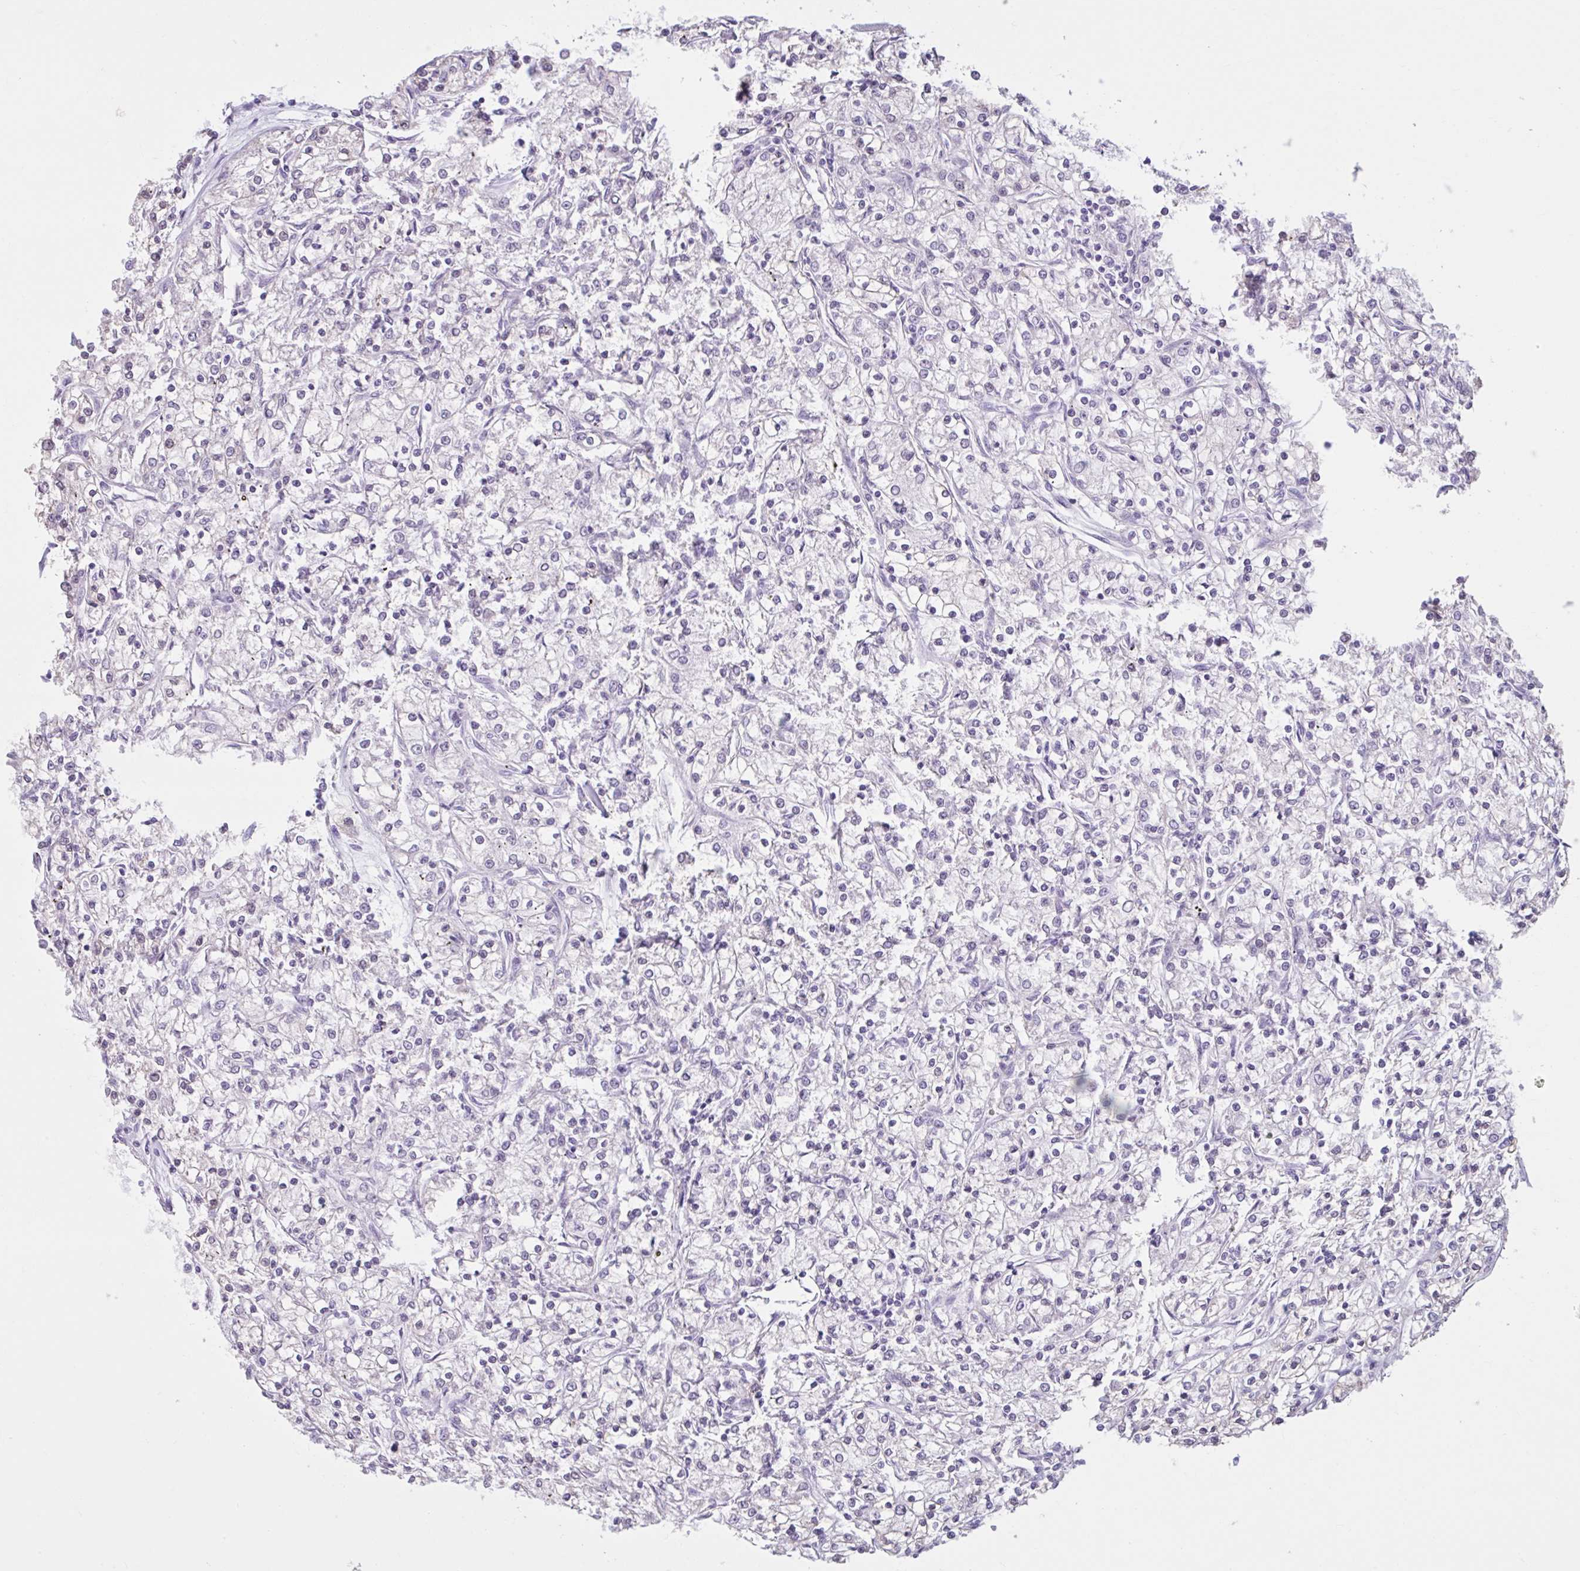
{"staining": {"intensity": "negative", "quantity": "none", "location": "none"}, "tissue": "renal cancer", "cell_type": "Tumor cells", "image_type": "cancer", "snomed": [{"axis": "morphology", "description": "Adenocarcinoma, NOS"}, {"axis": "topography", "description": "Kidney"}], "caption": "Image shows no protein staining in tumor cells of renal cancer tissue.", "gene": "CDH19", "patient": {"sex": "female", "age": 59}}